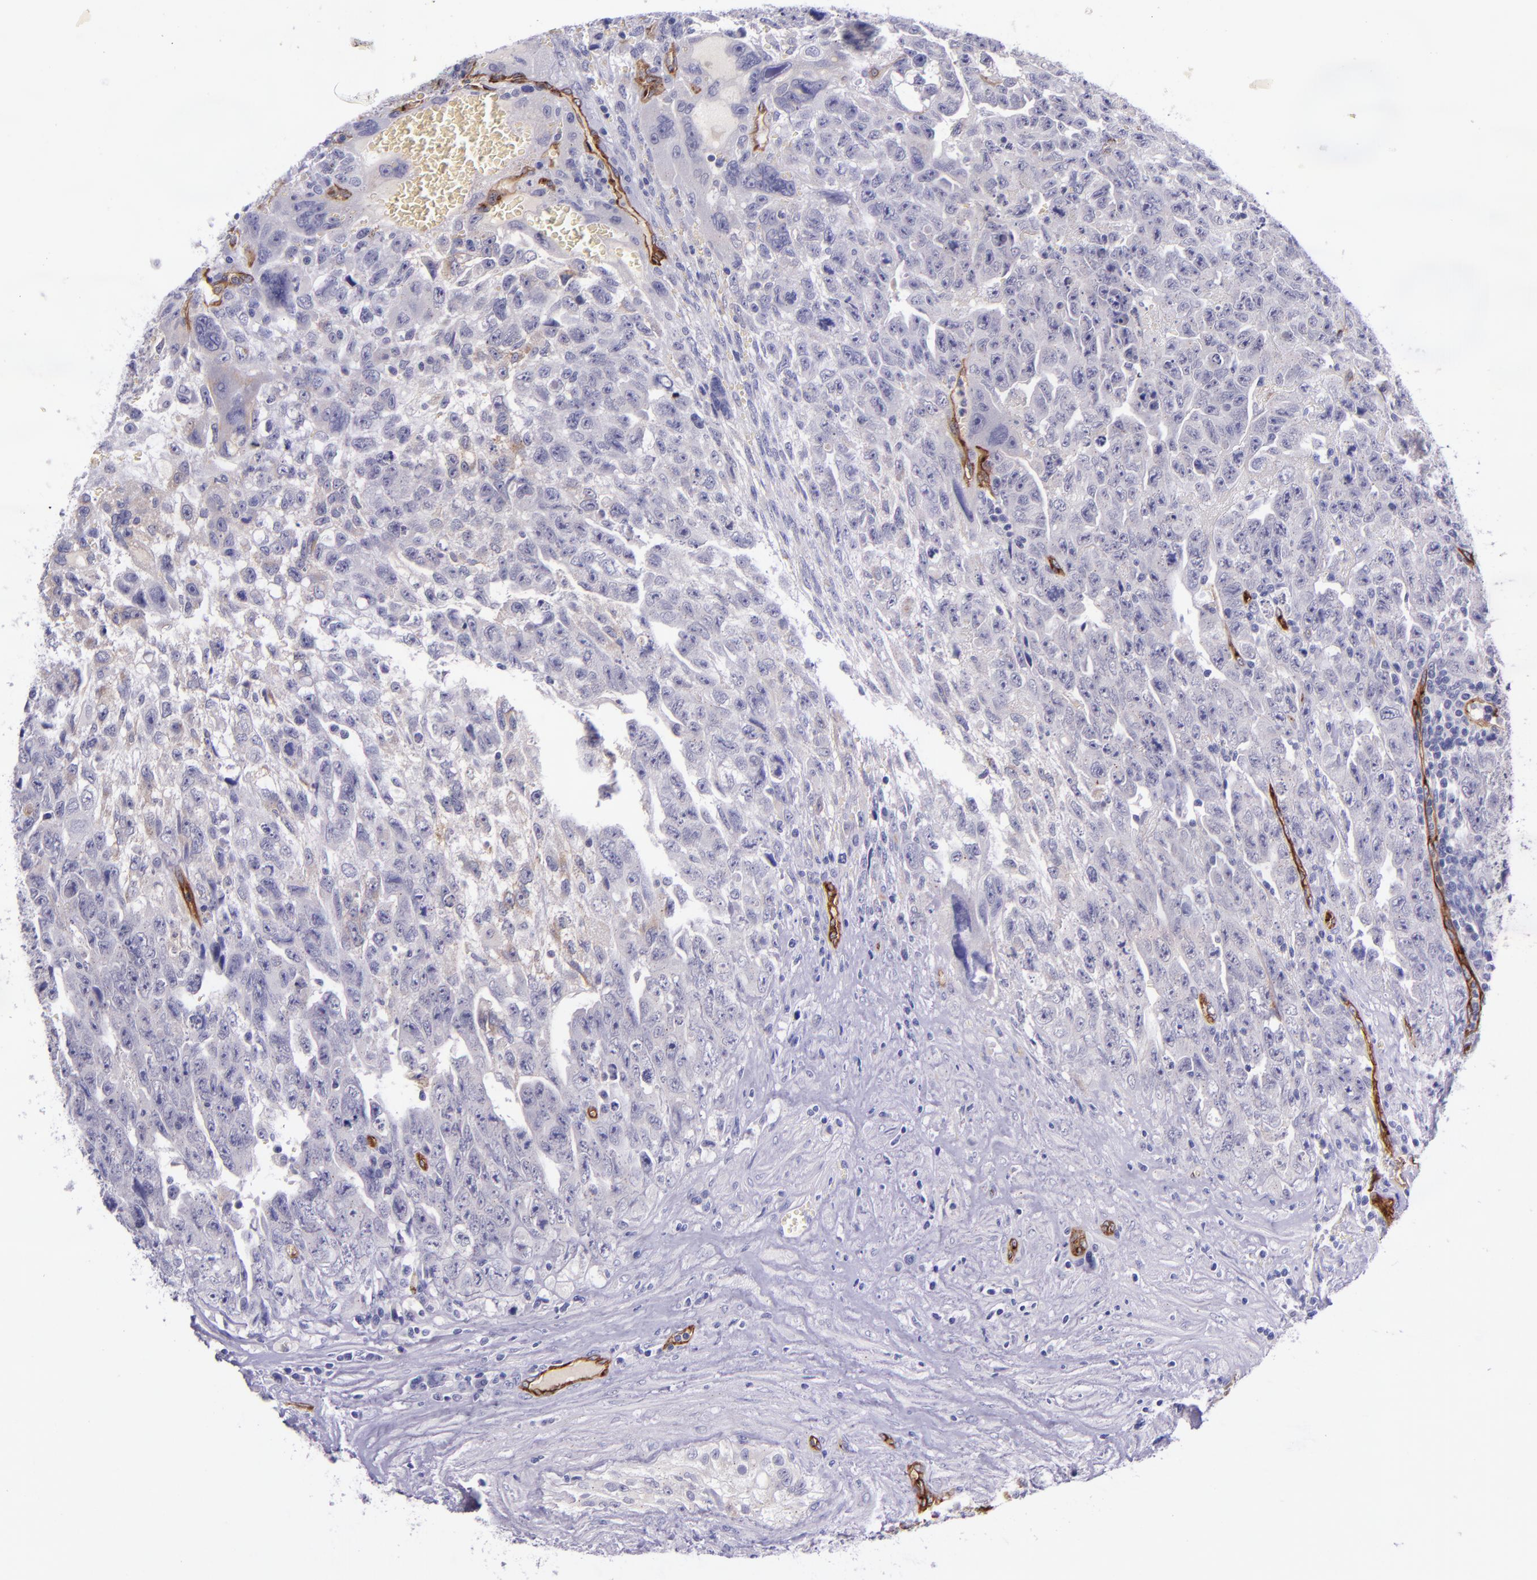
{"staining": {"intensity": "negative", "quantity": "none", "location": "none"}, "tissue": "testis cancer", "cell_type": "Tumor cells", "image_type": "cancer", "snomed": [{"axis": "morphology", "description": "Carcinoma, Embryonal, NOS"}, {"axis": "topography", "description": "Testis"}], "caption": "Immunohistochemical staining of testis cancer exhibits no significant positivity in tumor cells.", "gene": "NOS3", "patient": {"sex": "male", "age": 28}}